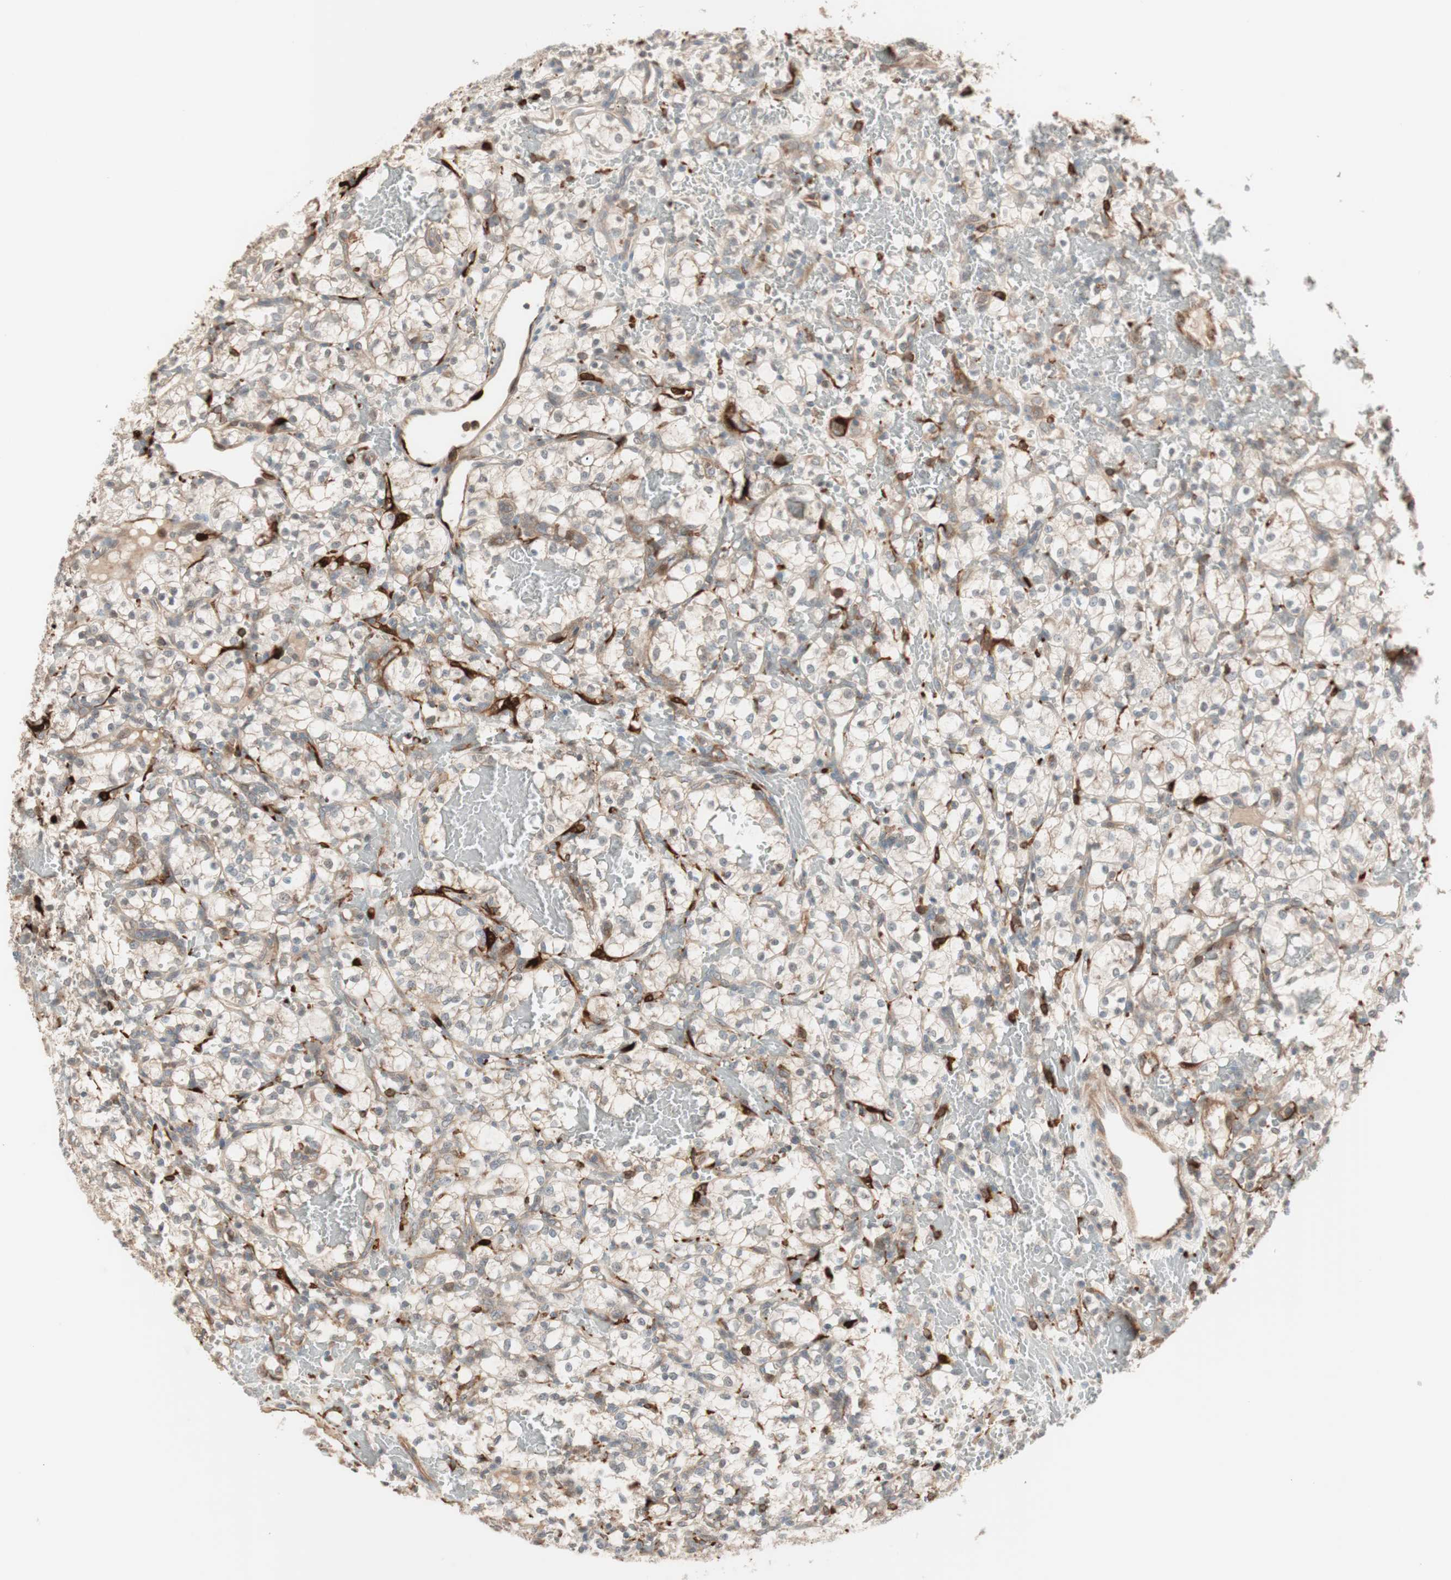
{"staining": {"intensity": "weak", "quantity": "25%-75%", "location": "cytoplasmic/membranous"}, "tissue": "renal cancer", "cell_type": "Tumor cells", "image_type": "cancer", "snomed": [{"axis": "morphology", "description": "Adenocarcinoma, NOS"}, {"axis": "topography", "description": "Kidney"}], "caption": "Human adenocarcinoma (renal) stained with a brown dye reveals weak cytoplasmic/membranous positive expression in about 25%-75% of tumor cells.", "gene": "STAB1", "patient": {"sex": "female", "age": 60}}